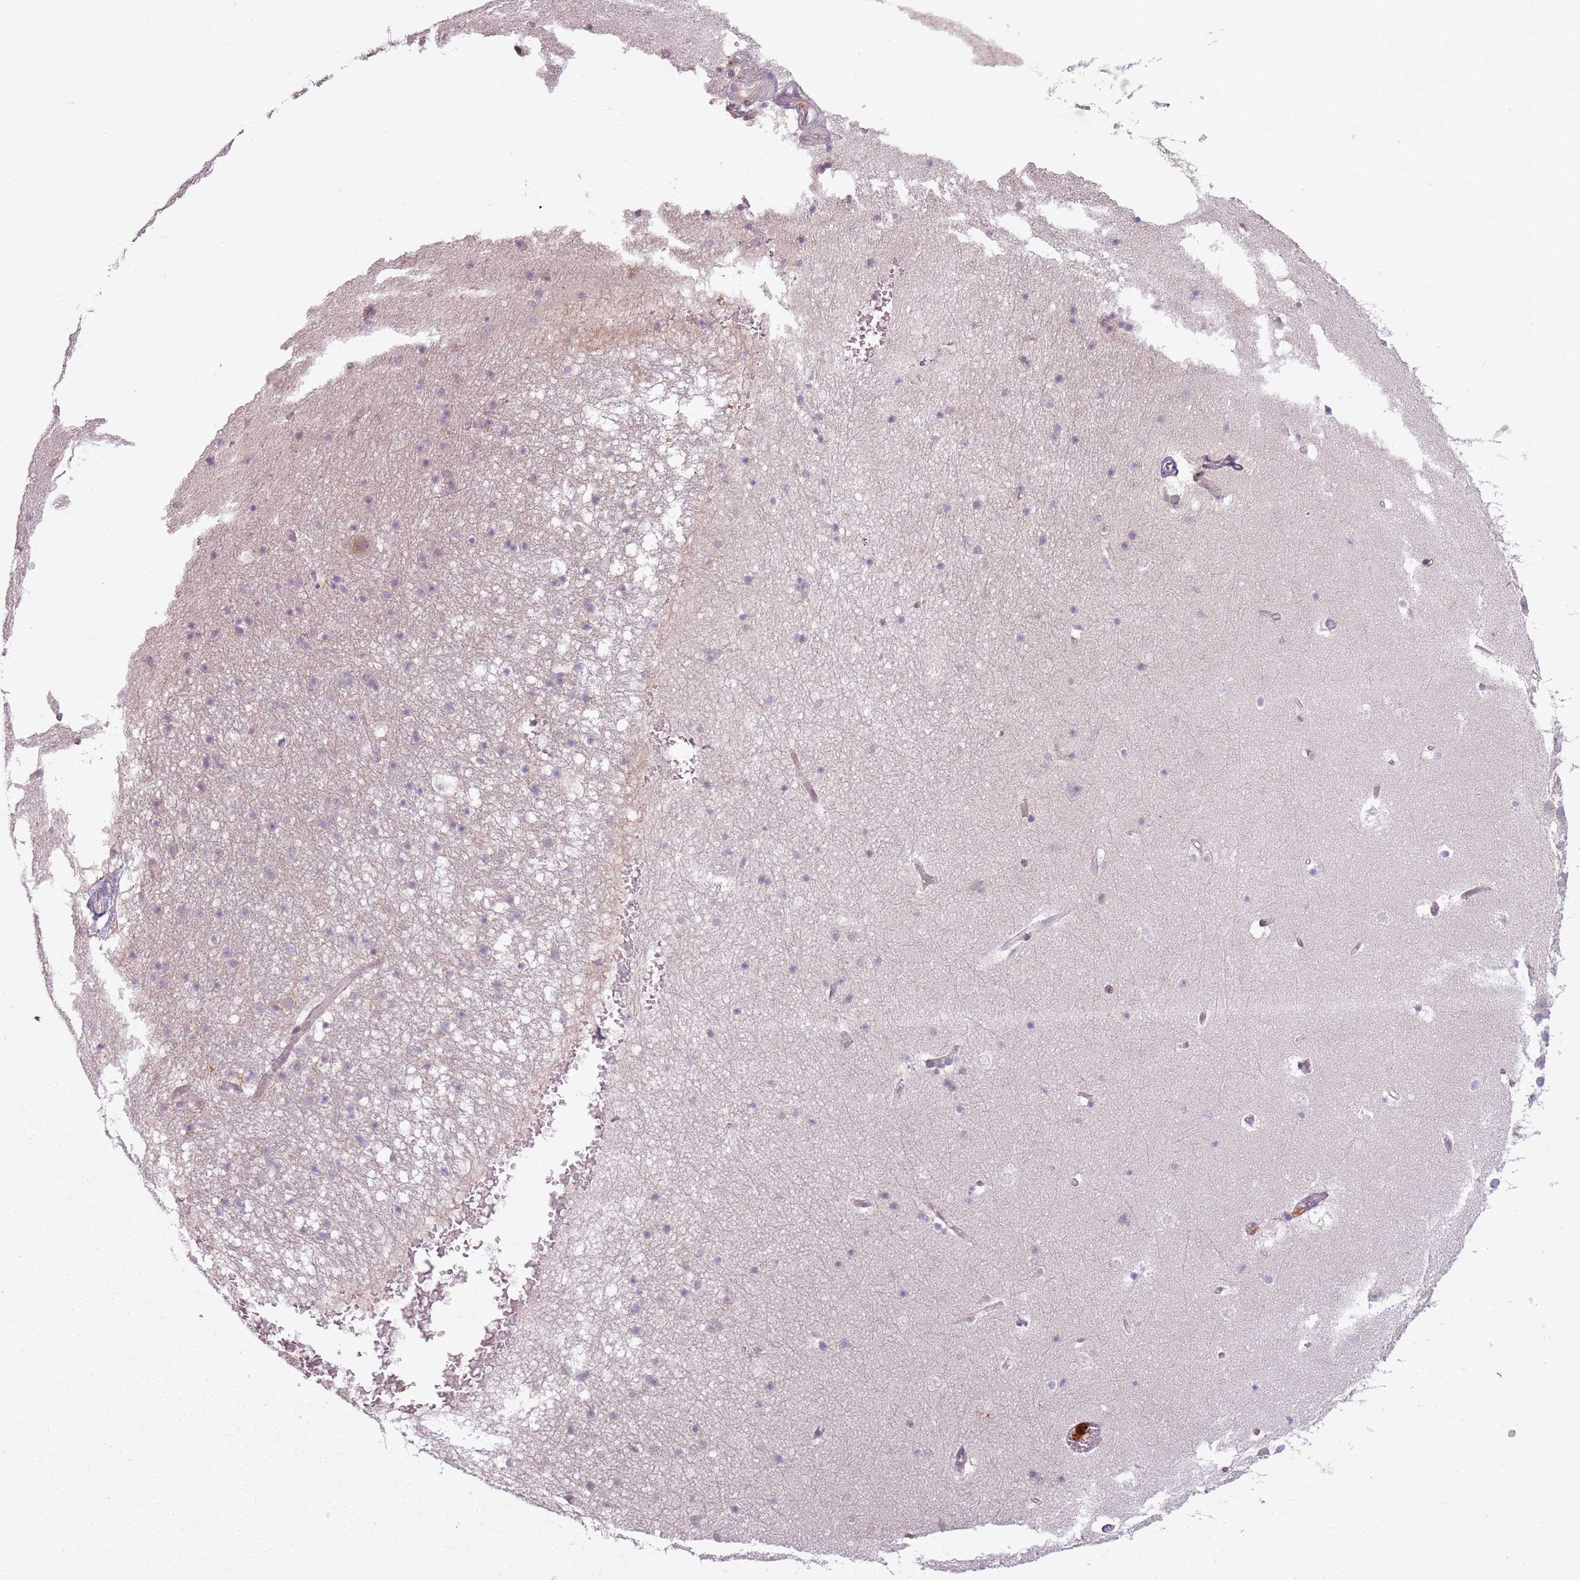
{"staining": {"intensity": "negative", "quantity": "none", "location": "none"}, "tissue": "hippocampus", "cell_type": "Glial cells", "image_type": "normal", "snomed": [{"axis": "morphology", "description": "Normal tissue, NOS"}, {"axis": "topography", "description": "Hippocampus"}], "caption": "A high-resolution image shows immunohistochemistry staining of benign hippocampus, which displays no significant expression in glial cells.", "gene": "SPAG4", "patient": {"sex": "female", "age": 52}}